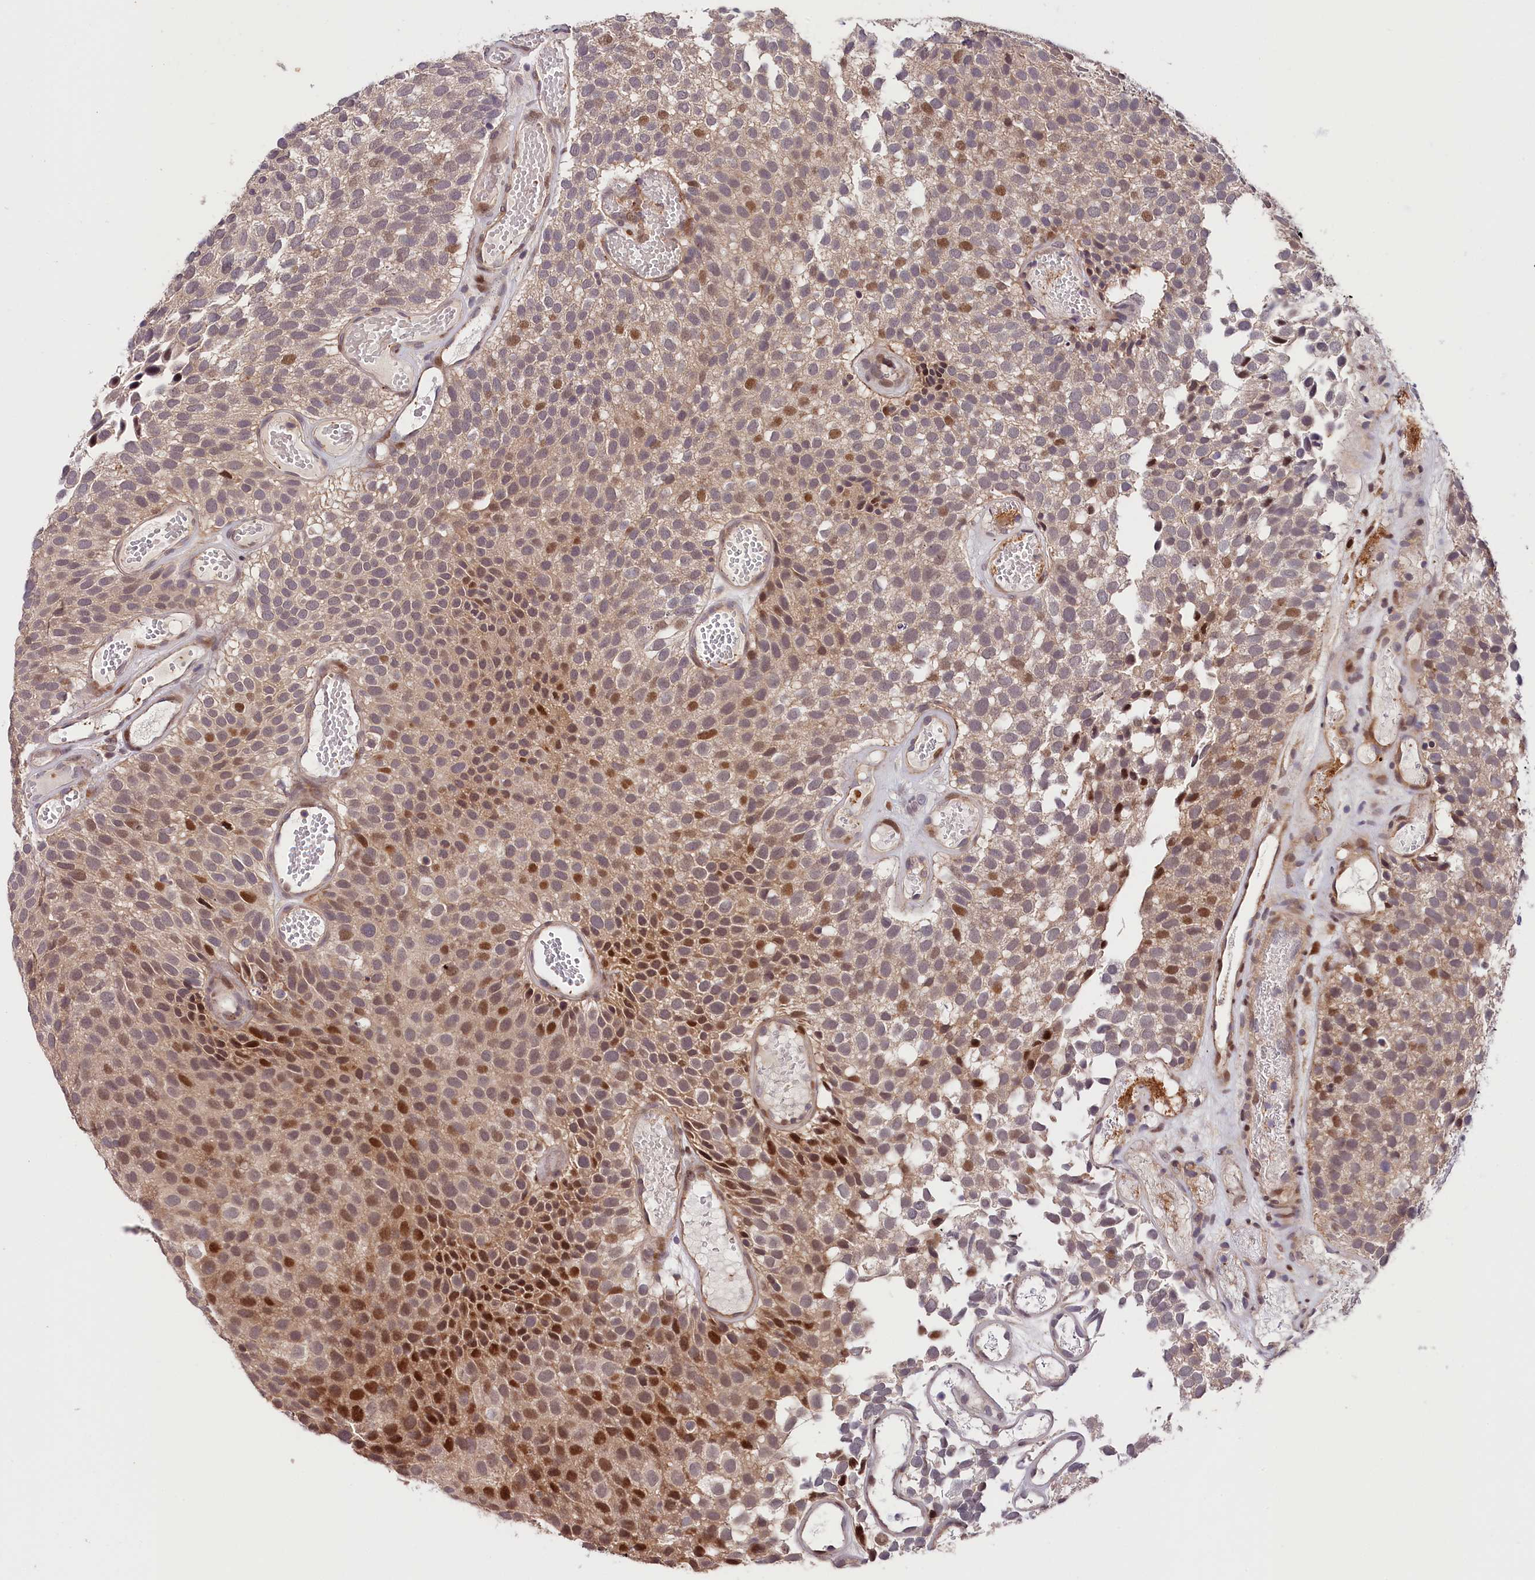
{"staining": {"intensity": "moderate", "quantity": "25%-75%", "location": "nuclear"}, "tissue": "urothelial cancer", "cell_type": "Tumor cells", "image_type": "cancer", "snomed": [{"axis": "morphology", "description": "Urothelial carcinoma, Low grade"}, {"axis": "topography", "description": "Urinary bladder"}], "caption": "Urothelial carcinoma (low-grade) stained with DAB (3,3'-diaminobenzidine) IHC demonstrates medium levels of moderate nuclear expression in approximately 25%-75% of tumor cells. Using DAB (3,3'-diaminobenzidine) (brown) and hematoxylin (blue) stains, captured at high magnification using brightfield microscopy.", "gene": "CACNA1H", "patient": {"sex": "male", "age": 89}}